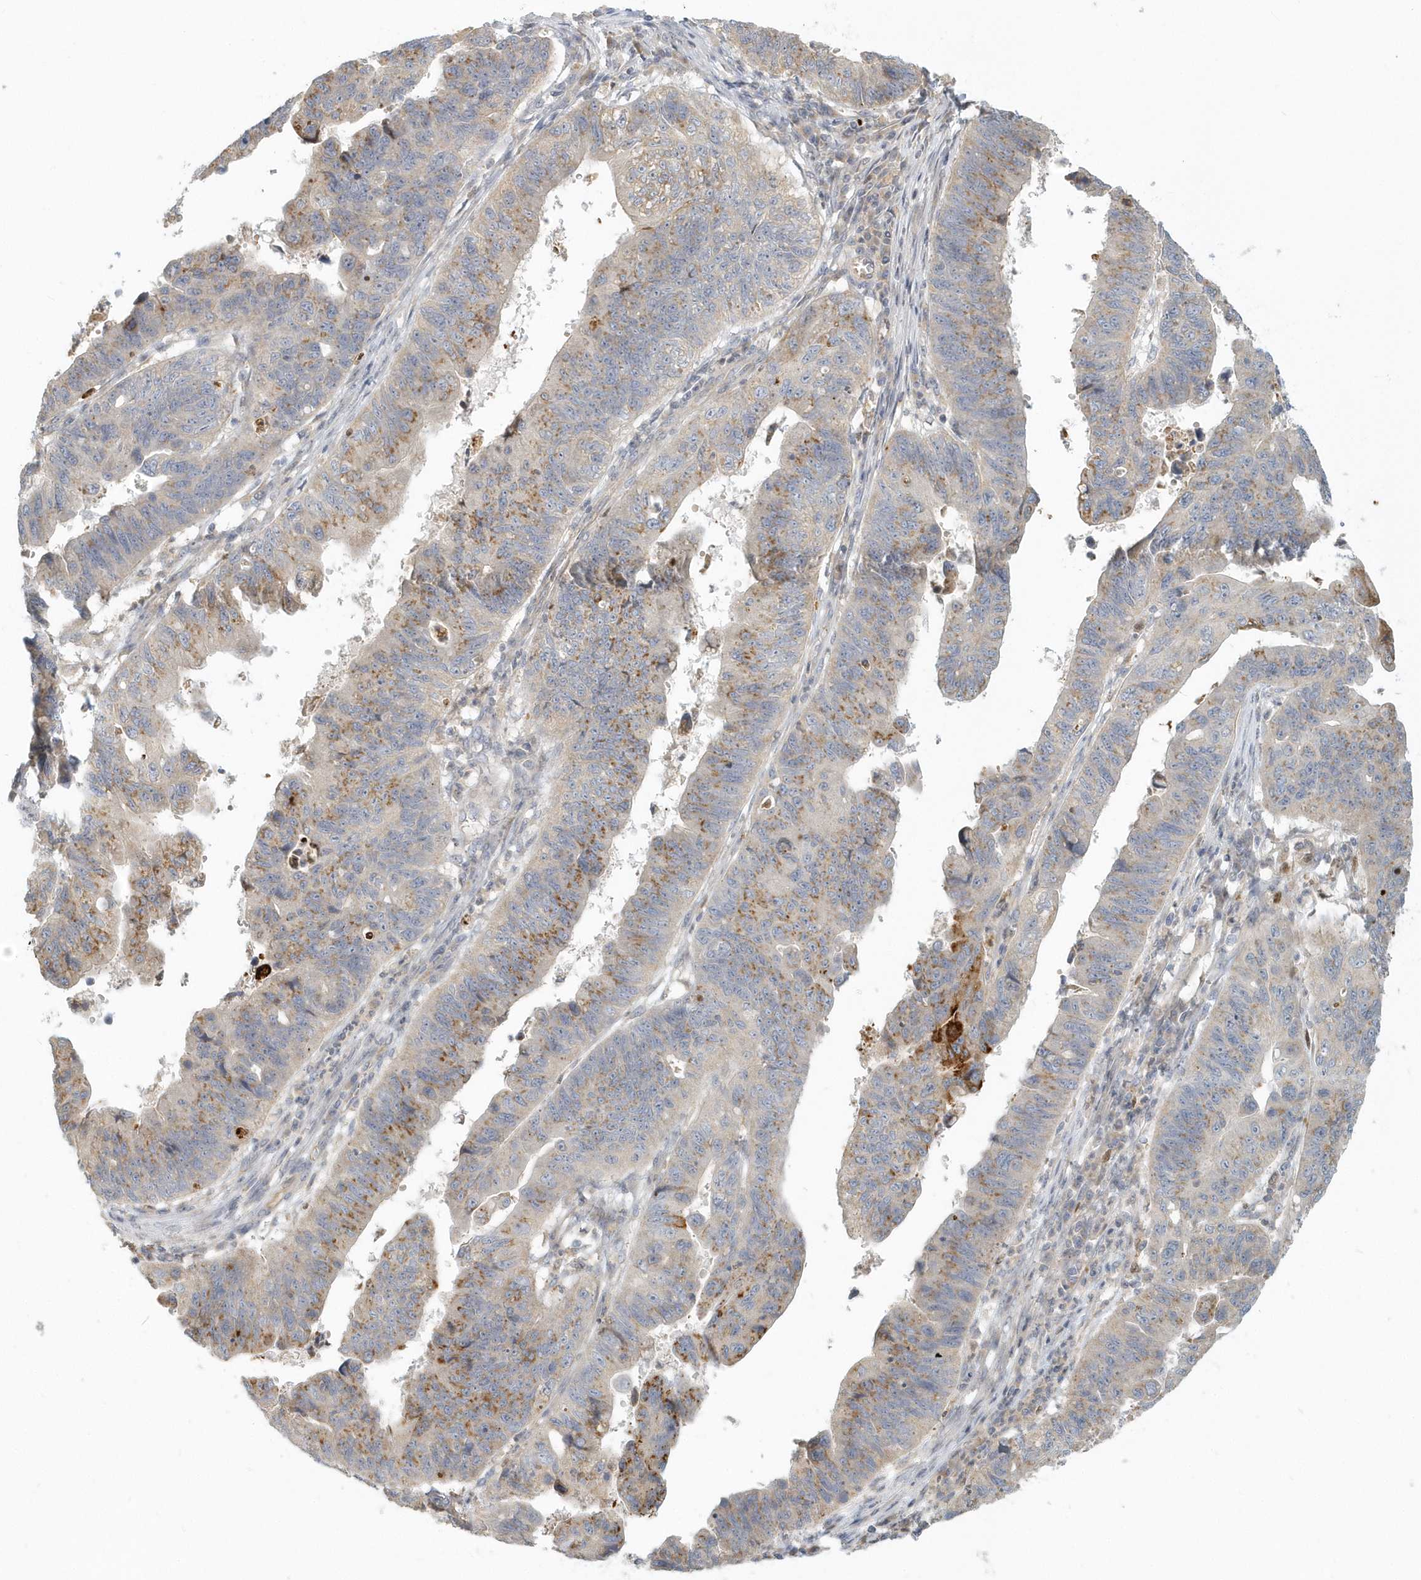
{"staining": {"intensity": "moderate", "quantity": "<25%", "location": "cytoplasmic/membranous"}, "tissue": "stomach cancer", "cell_type": "Tumor cells", "image_type": "cancer", "snomed": [{"axis": "morphology", "description": "Adenocarcinoma, NOS"}, {"axis": "topography", "description": "Stomach"}], "caption": "Immunohistochemical staining of stomach cancer demonstrates moderate cytoplasmic/membranous protein expression in approximately <25% of tumor cells.", "gene": "NAPB", "patient": {"sex": "male", "age": 59}}